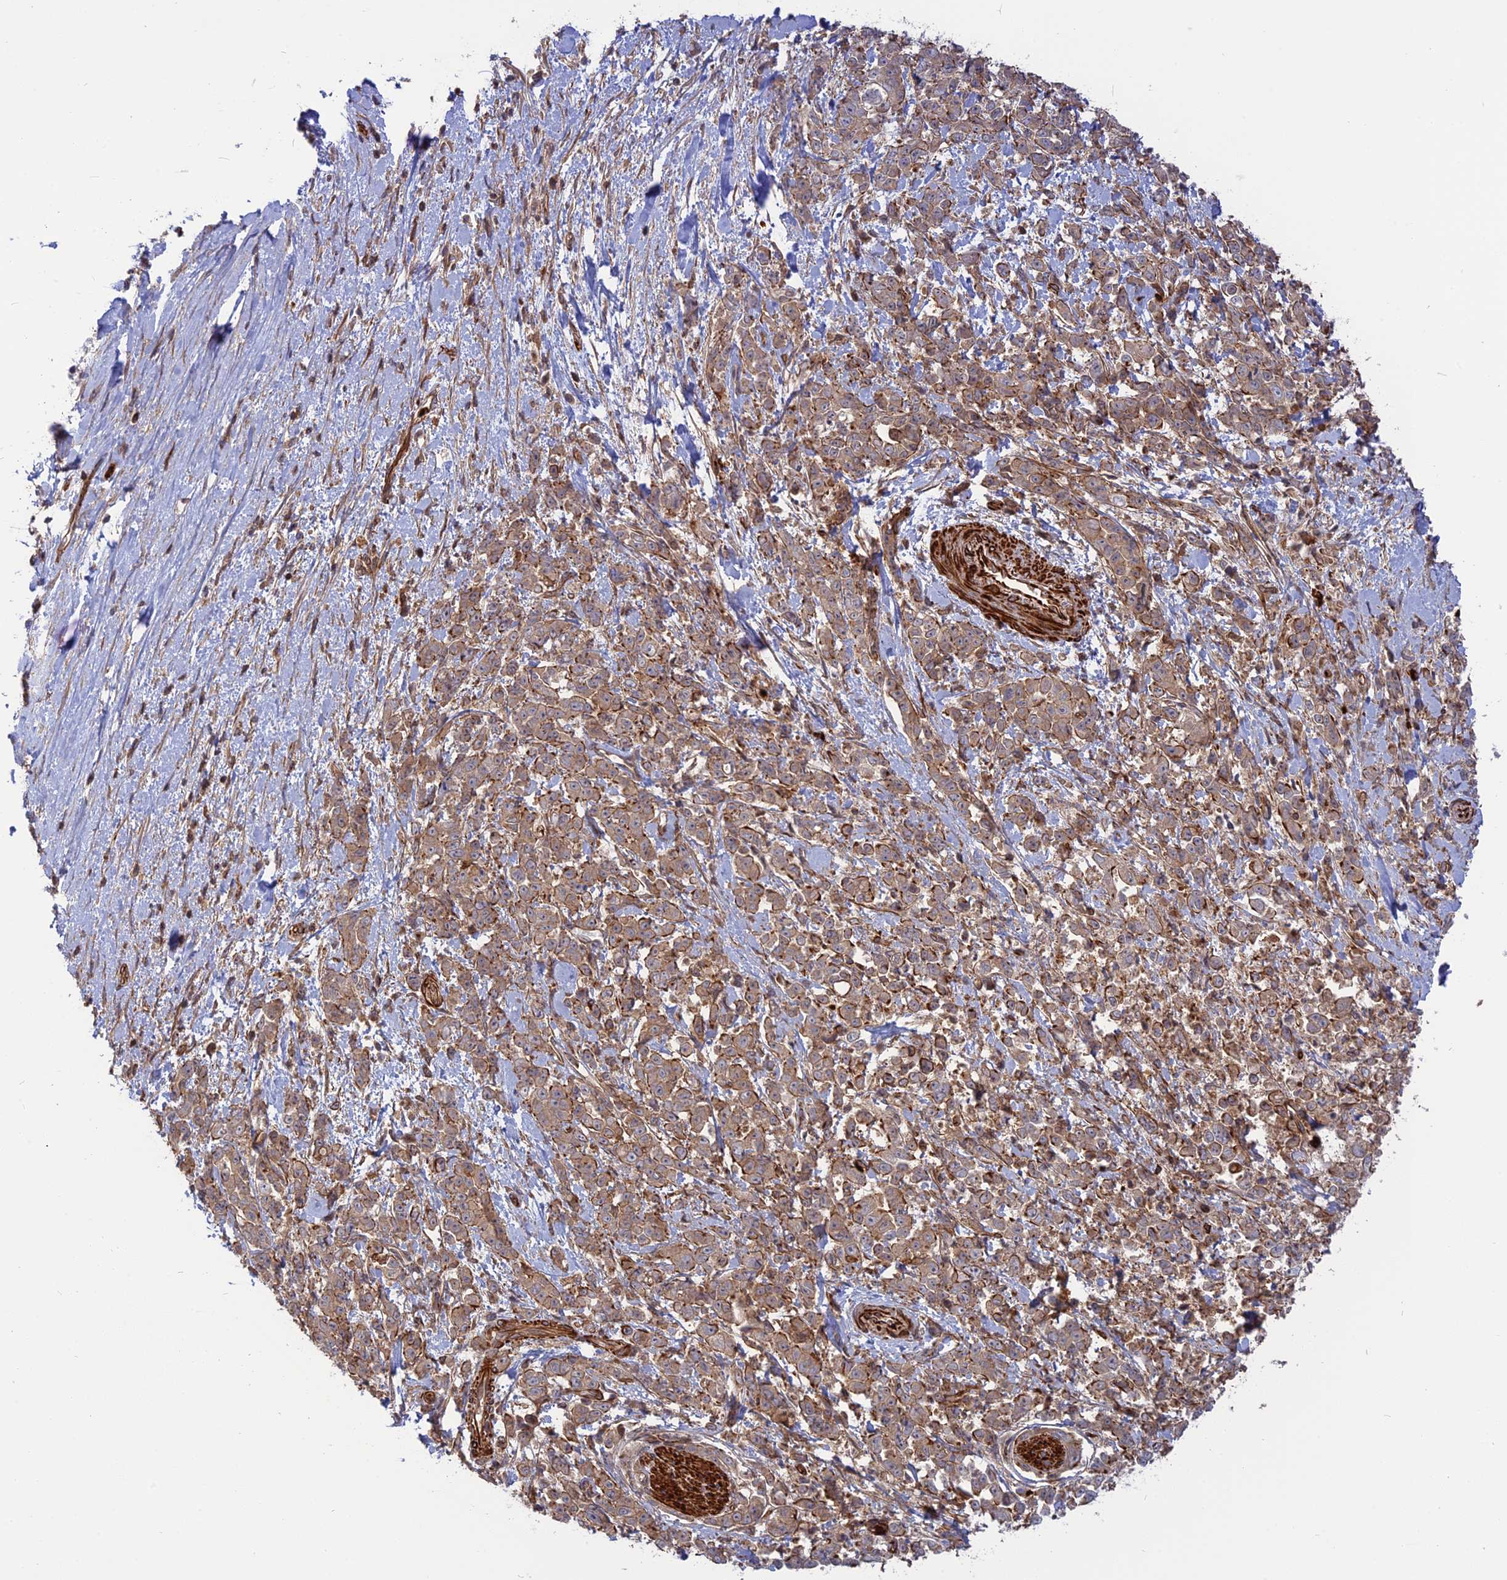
{"staining": {"intensity": "moderate", "quantity": ">75%", "location": "cytoplasmic/membranous"}, "tissue": "pancreatic cancer", "cell_type": "Tumor cells", "image_type": "cancer", "snomed": [{"axis": "morphology", "description": "Normal tissue, NOS"}, {"axis": "morphology", "description": "Adenocarcinoma, NOS"}, {"axis": "topography", "description": "Pancreas"}], "caption": "Protein expression analysis of pancreatic adenocarcinoma exhibits moderate cytoplasmic/membranous positivity in approximately >75% of tumor cells. The protein of interest is shown in brown color, while the nuclei are stained blue.", "gene": "PHLDB3", "patient": {"sex": "female", "age": 64}}